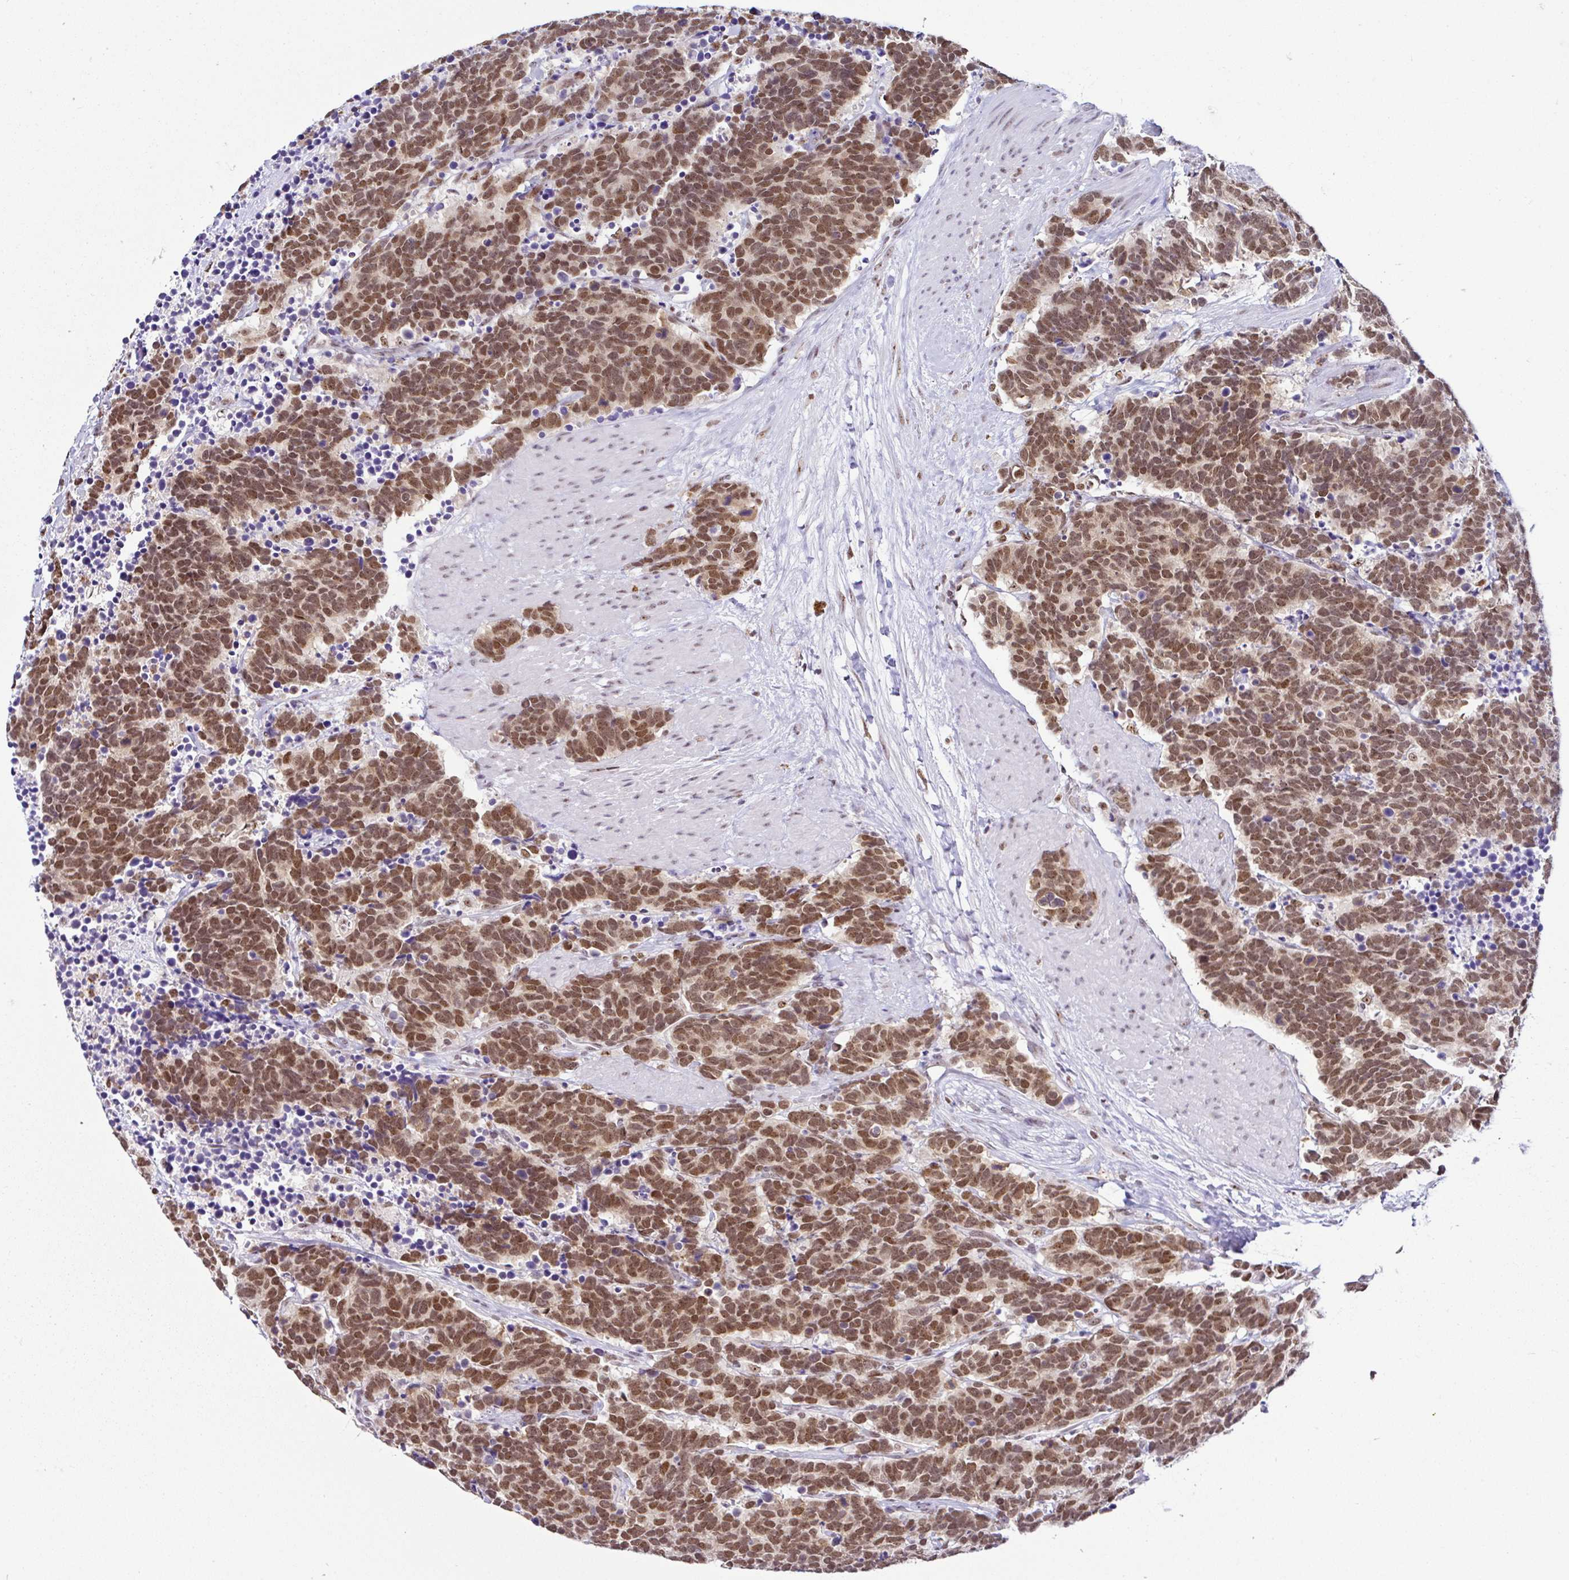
{"staining": {"intensity": "moderate", "quantity": ">75%", "location": "nuclear"}, "tissue": "carcinoid", "cell_type": "Tumor cells", "image_type": "cancer", "snomed": [{"axis": "morphology", "description": "Carcinoma, NOS"}, {"axis": "morphology", "description": "Carcinoid, malignant, NOS"}, {"axis": "topography", "description": "Prostate"}], "caption": "Human malignant carcinoid stained with a brown dye demonstrates moderate nuclear positive staining in about >75% of tumor cells.", "gene": "PTPN2", "patient": {"sex": "male", "age": 57}}